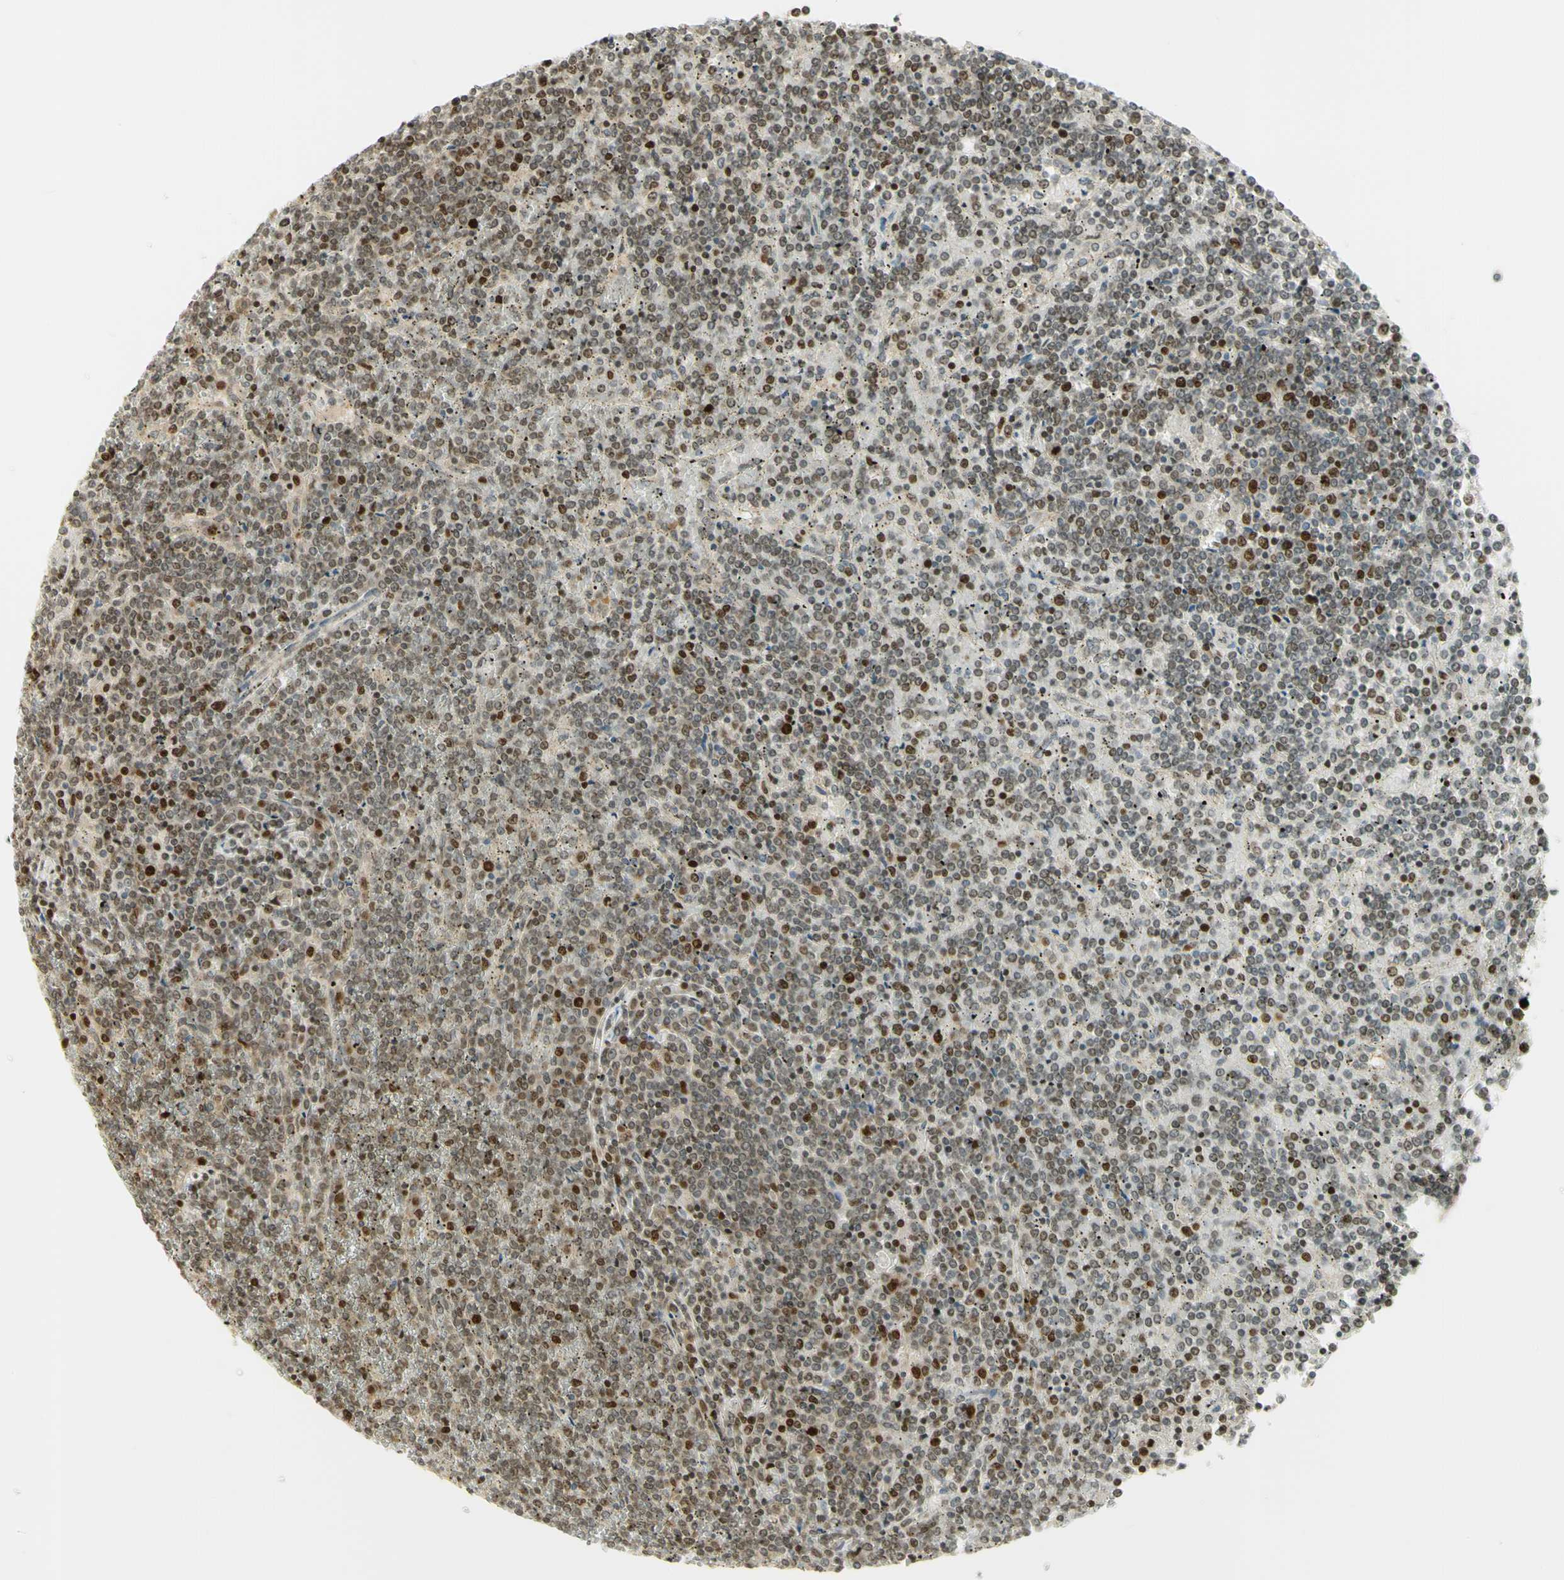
{"staining": {"intensity": "strong", "quantity": "<25%", "location": "cytoplasmic/membranous,nuclear"}, "tissue": "lymphoma", "cell_type": "Tumor cells", "image_type": "cancer", "snomed": [{"axis": "morphology", "description": "Malignant lymphoma, non-Hodgkin's type, Low grade"}, {"axis": "topography", "description": "Spleen"}], "caption": "High-magnification brightfield microscopy of lymphoma stained with DAB (brown) and counterstained with hematoxylin (blue). tumor cells exhibit strong cytoplasmic/membranous and nuclear staining is seen in approximately<25% of cells.", "gene": "KIF11", "patient": {"sex": "female", "age": 19}}